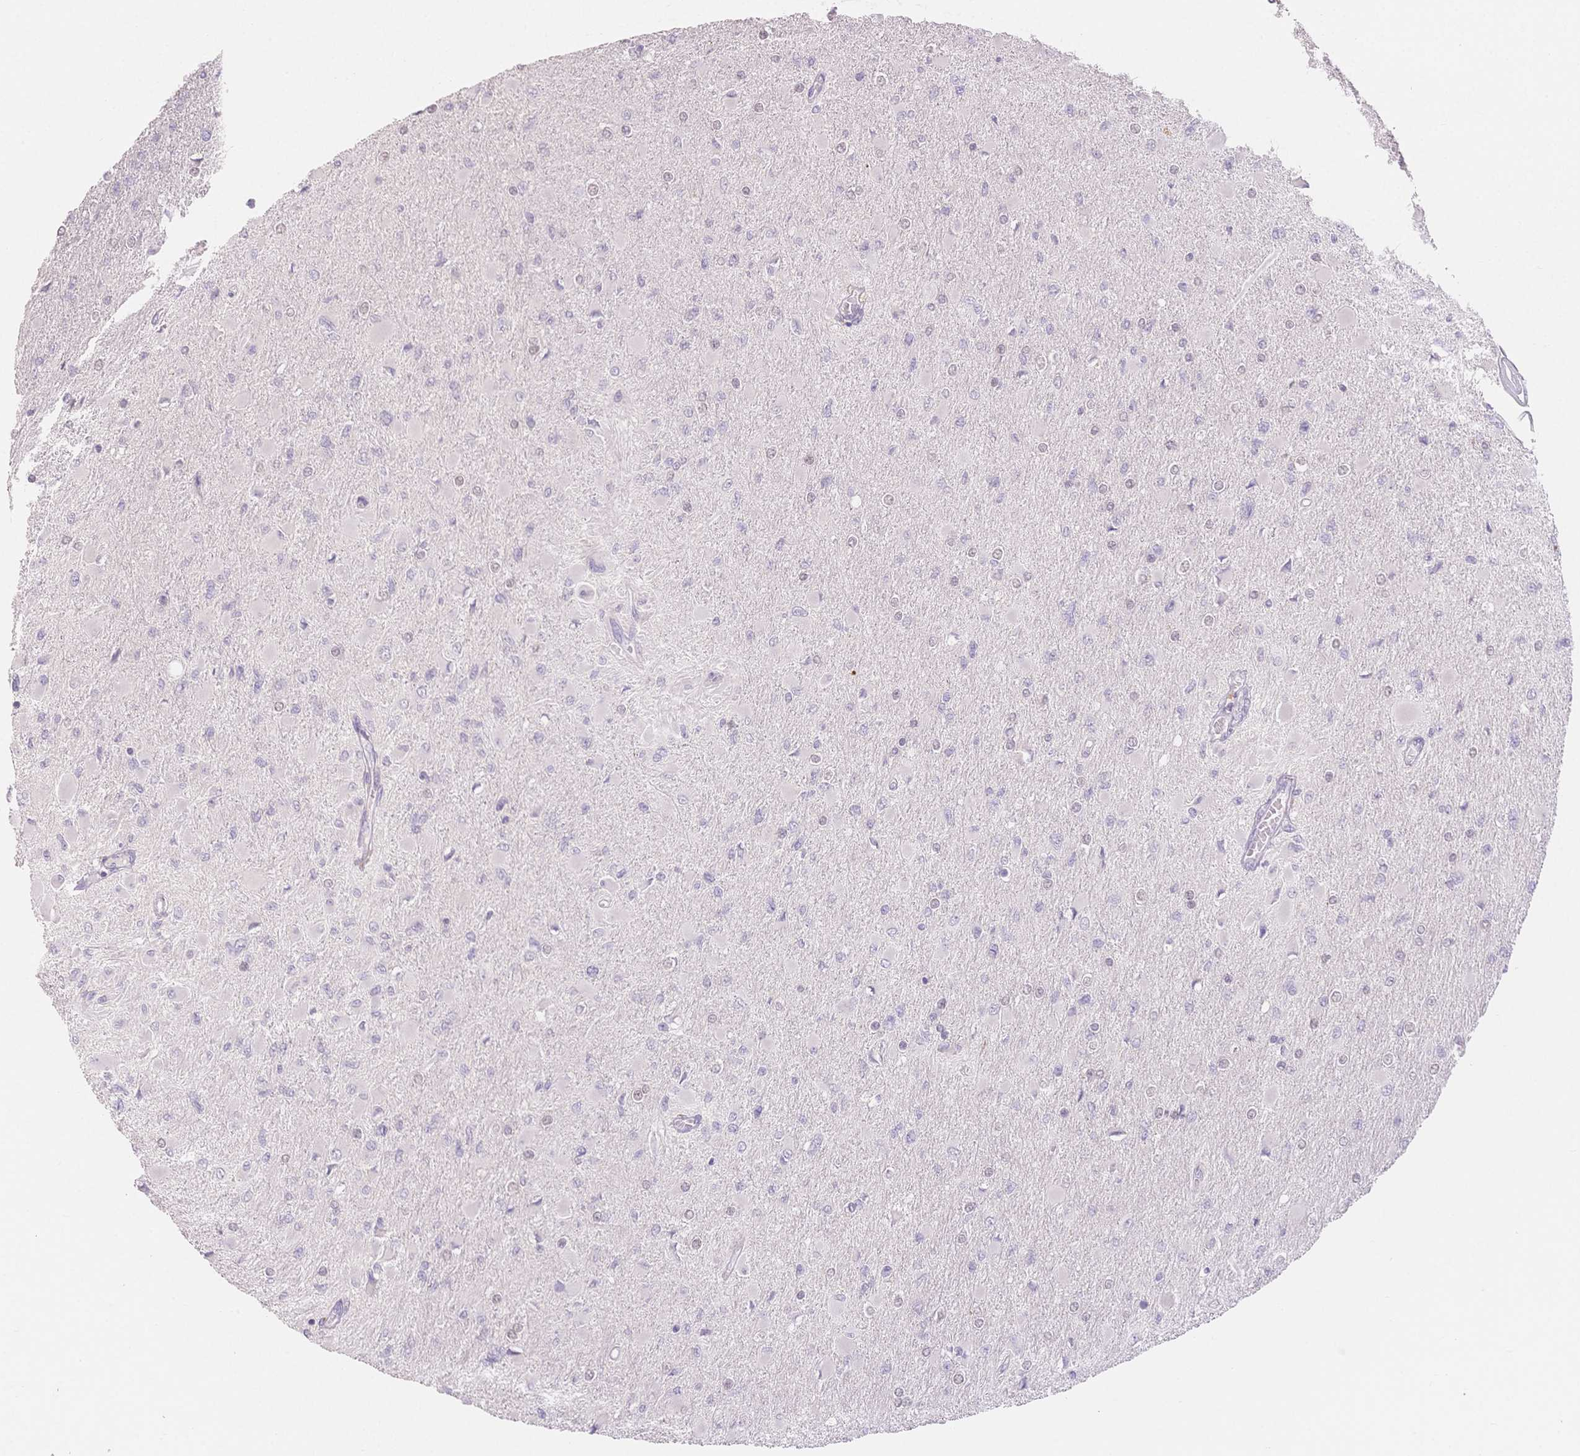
{"staining": {"intensity": "negative", "quantity": "none", "location": "none"}, "tissue": "glioma", "cell_type": "Tumor cells", "image_type": "cancer", "snomed": [{"axis": "morphology", "description": "Glioma, malignant, High grade"}, {"axis": "topography", "description": "Cerebral cortex"}], "caption": "Immunohistochemistry micrograph of neoplastic tissue: glioma stained with DAB (3,3'-diaminobenzidine) shows no significant protein expression in tumor cells.", "gene": "SUV39H2", "patient": {"sex": "female", "age": 36}}